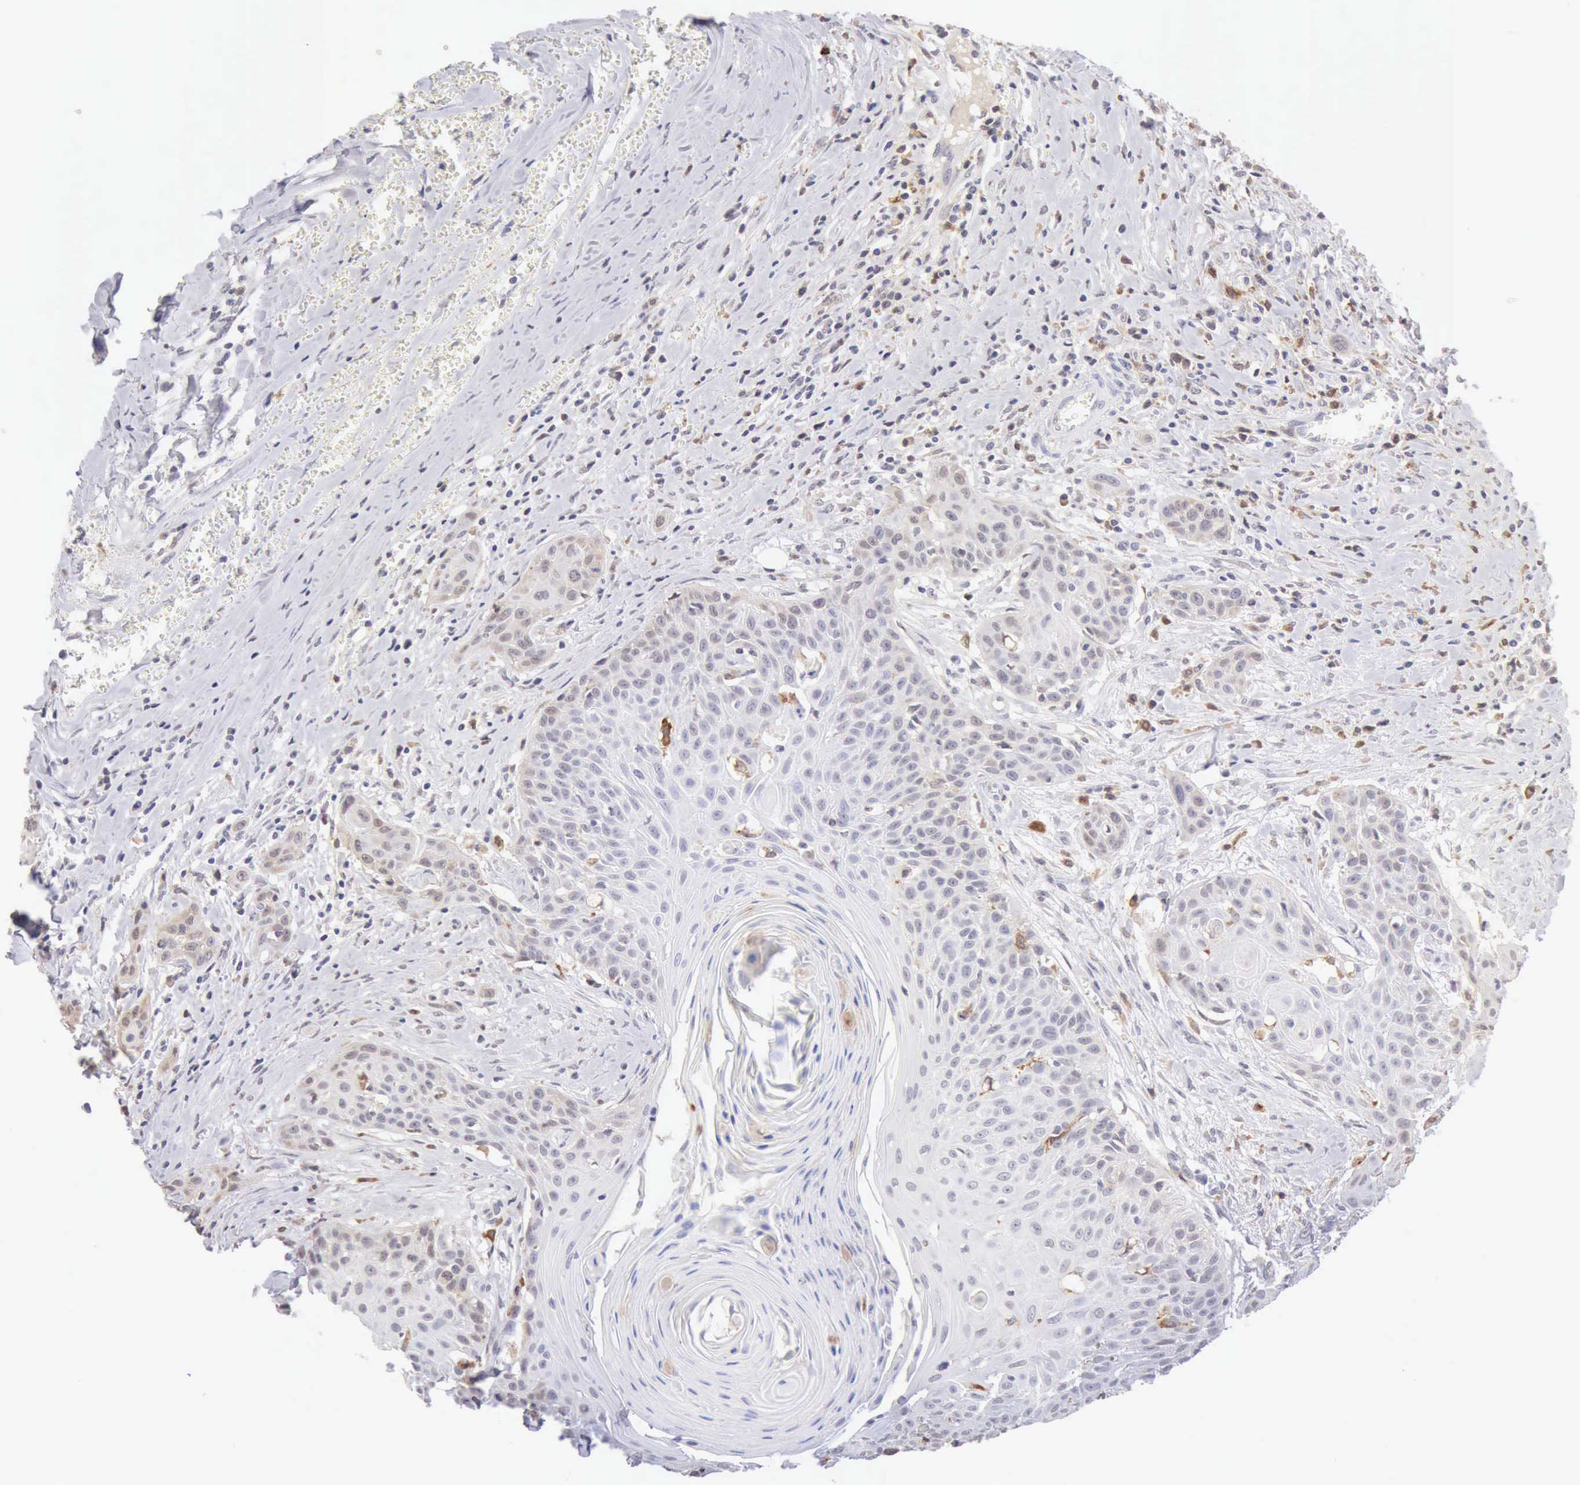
{"staining": {"intensity": "weak", "quantity": "<25%", "location": "cytoplasmic/membranous"}, "tissue": "head and neck cancer", "cell_type": "Tumor cells", "image_type": "cancer", "snomed": [{"axis": "morphology", "description": "Squamous cell carcinoma, NOS"}, {"axis": "morphology", "description": "Squamous cell carcinoma, metastatic, NOS"}, {"axis": "topography", "description": "Lymph node"}, {"axis": "topography", "description": "Salivary gland"}, {"axis": "topography", "description": "Head-Neck"}], "caption": "Tumor cells show no significant expression in head and neck squamous cell carcinoma.", "gene": "RNASE1", "patient": {"sex": "female", "age": 74}}